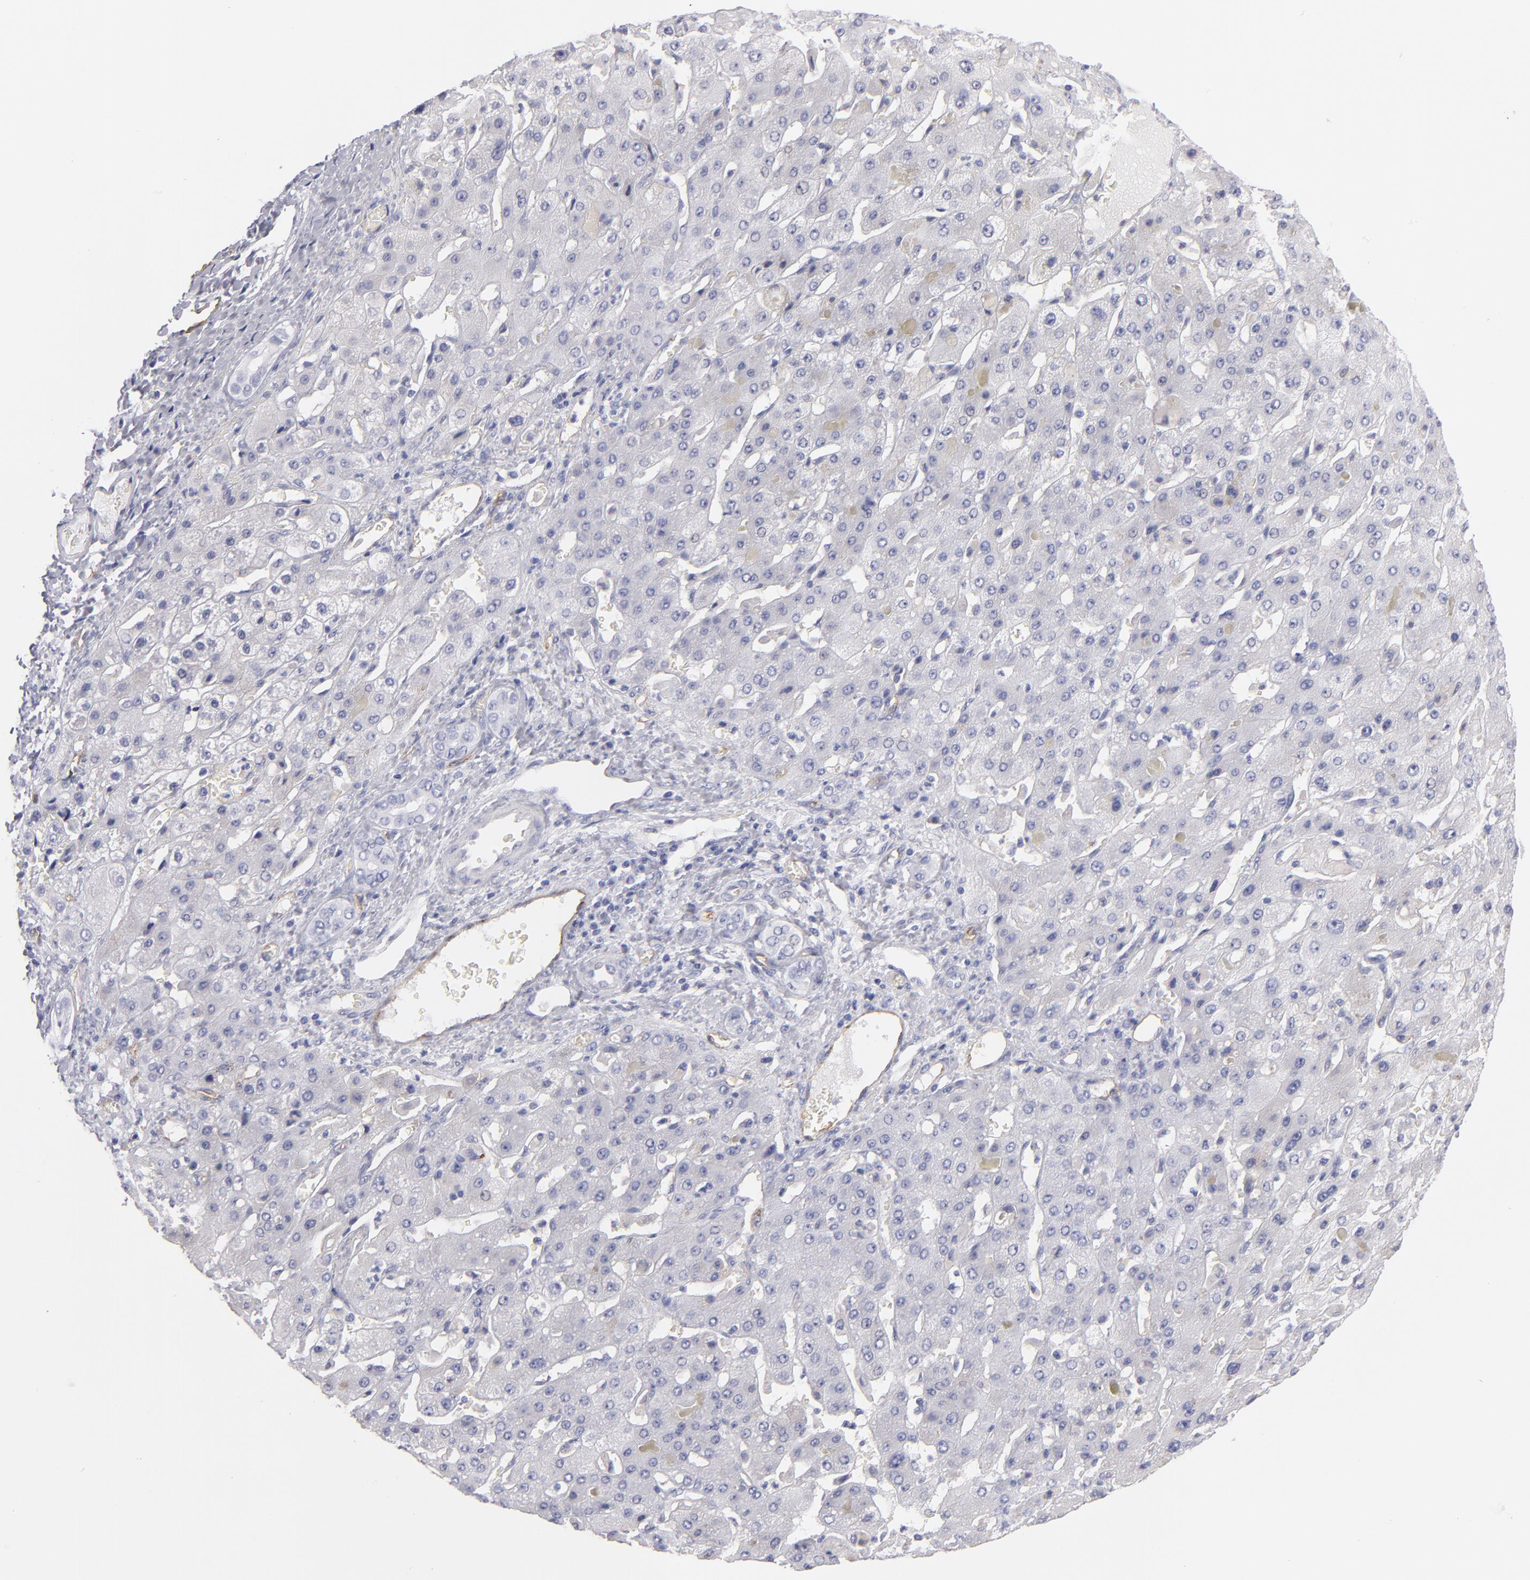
{"staining": {"intensity": "negative", "quantity": "none", "location": "none"}, "tissue": "liver cancer", "cell_type": "Tumor cells", "image_type": "cancer", "snomed": [{"axis": "morphology", "description": "Cholangiocarcinoma"}, {"axis": "topography", "description": "Liver"}], "caption": "Histopathology image shows no significant protein staining in tumor cells of liver cancer (cholangiocarcinoma). Brightfield microscopy of IHC stained with DAB (brown) and hematoxylin (blue), captured at high magnification.", "gene": "PLVAP", "patient": {"sex": "female", "age": 52}}